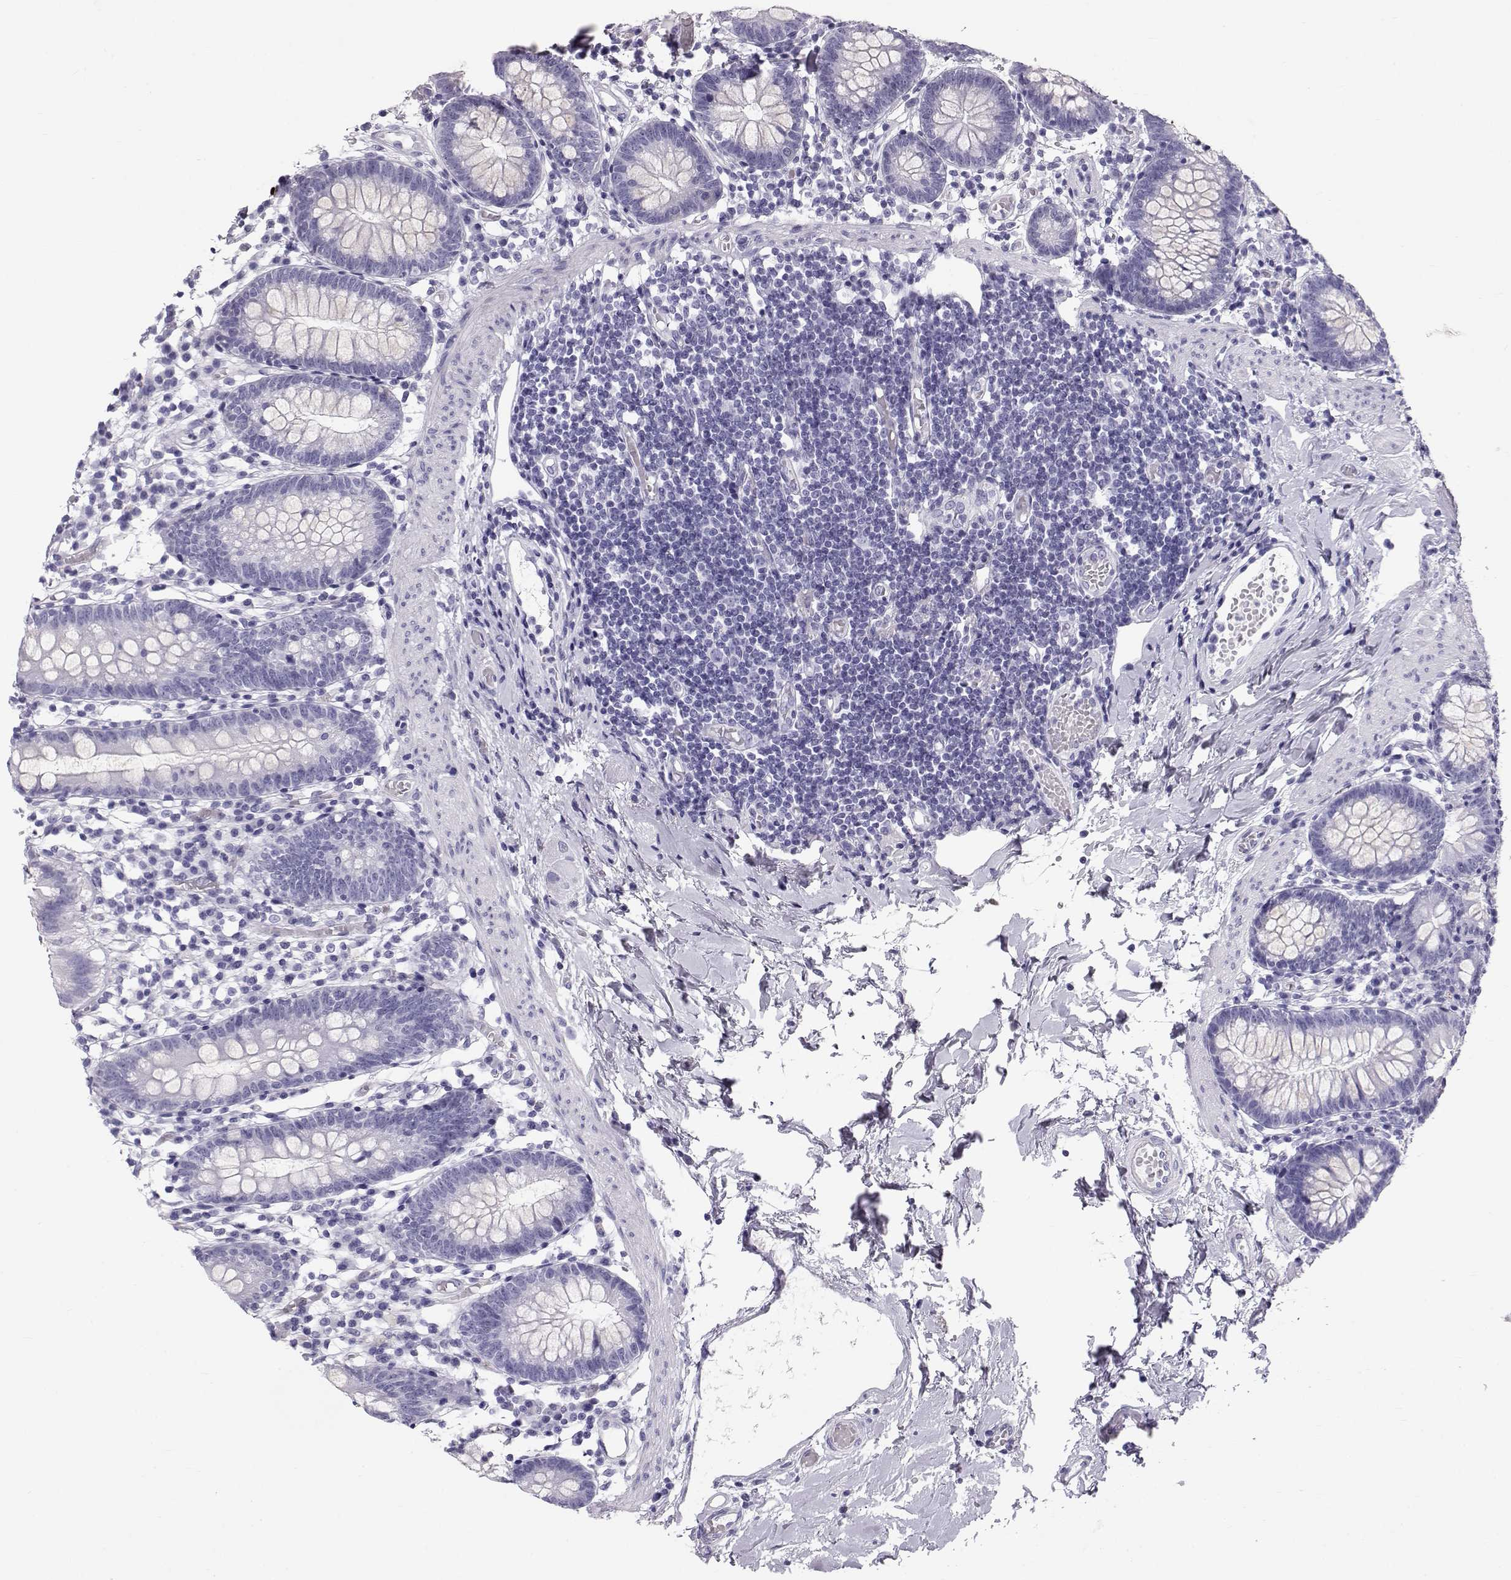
{"staining": {"intensity": "negative", "quantity": "none", "location": "none"}, "tissue": "small intestine", "cell_type": "Glandular cells", "image_type": "normal", "snomed": [{"axis": "morphology", "description": "Normal tissue, NOS"}, {"axis": "topography", "description": "Small intestine"}], "caption": "A high-resolution image shows immunohistochemistry staining of benign small intestine, which demonstrates no significant expression in glandular cells.", "gene": "RD3", "patient": {"sex": "female", "age": 90}}